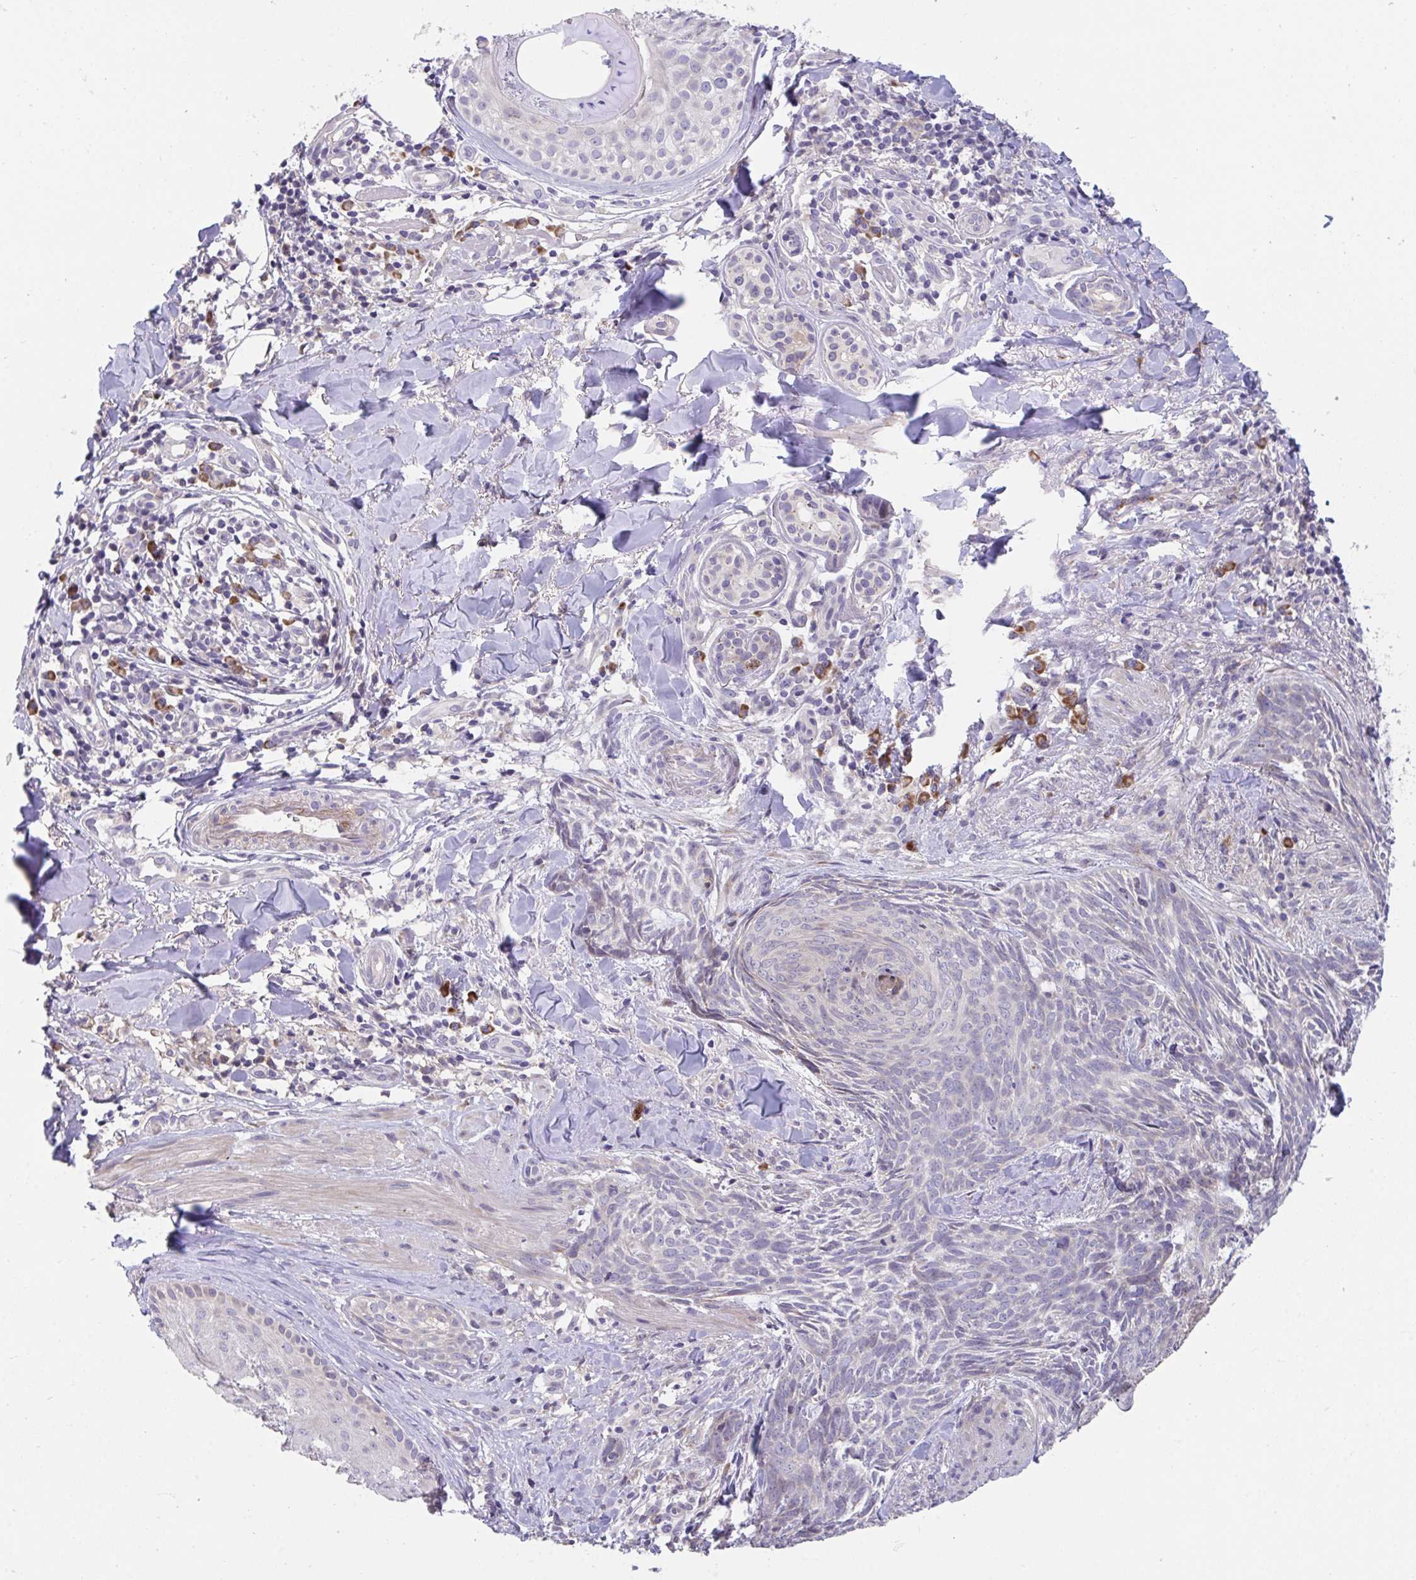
{"staining": {"intensity": "negative", "quantity": "none", "location": "none"}, "tissue": "skin cancer", "cell_type": "Tumor cells", "image_type": "cancer", "snomed": [{"axis": "morphology", "description": "Basal cell carcinoma"}, {"axis": "topography", "description": "Skin"}], "caption": "This is an immunohistochemistry (IHC) histopathology image of human skin cancer (basal cell carcinoma). There is no staining in tumor cells.", "gene": "SUSD4", "patient": {"sex": "female", "age": 93}}